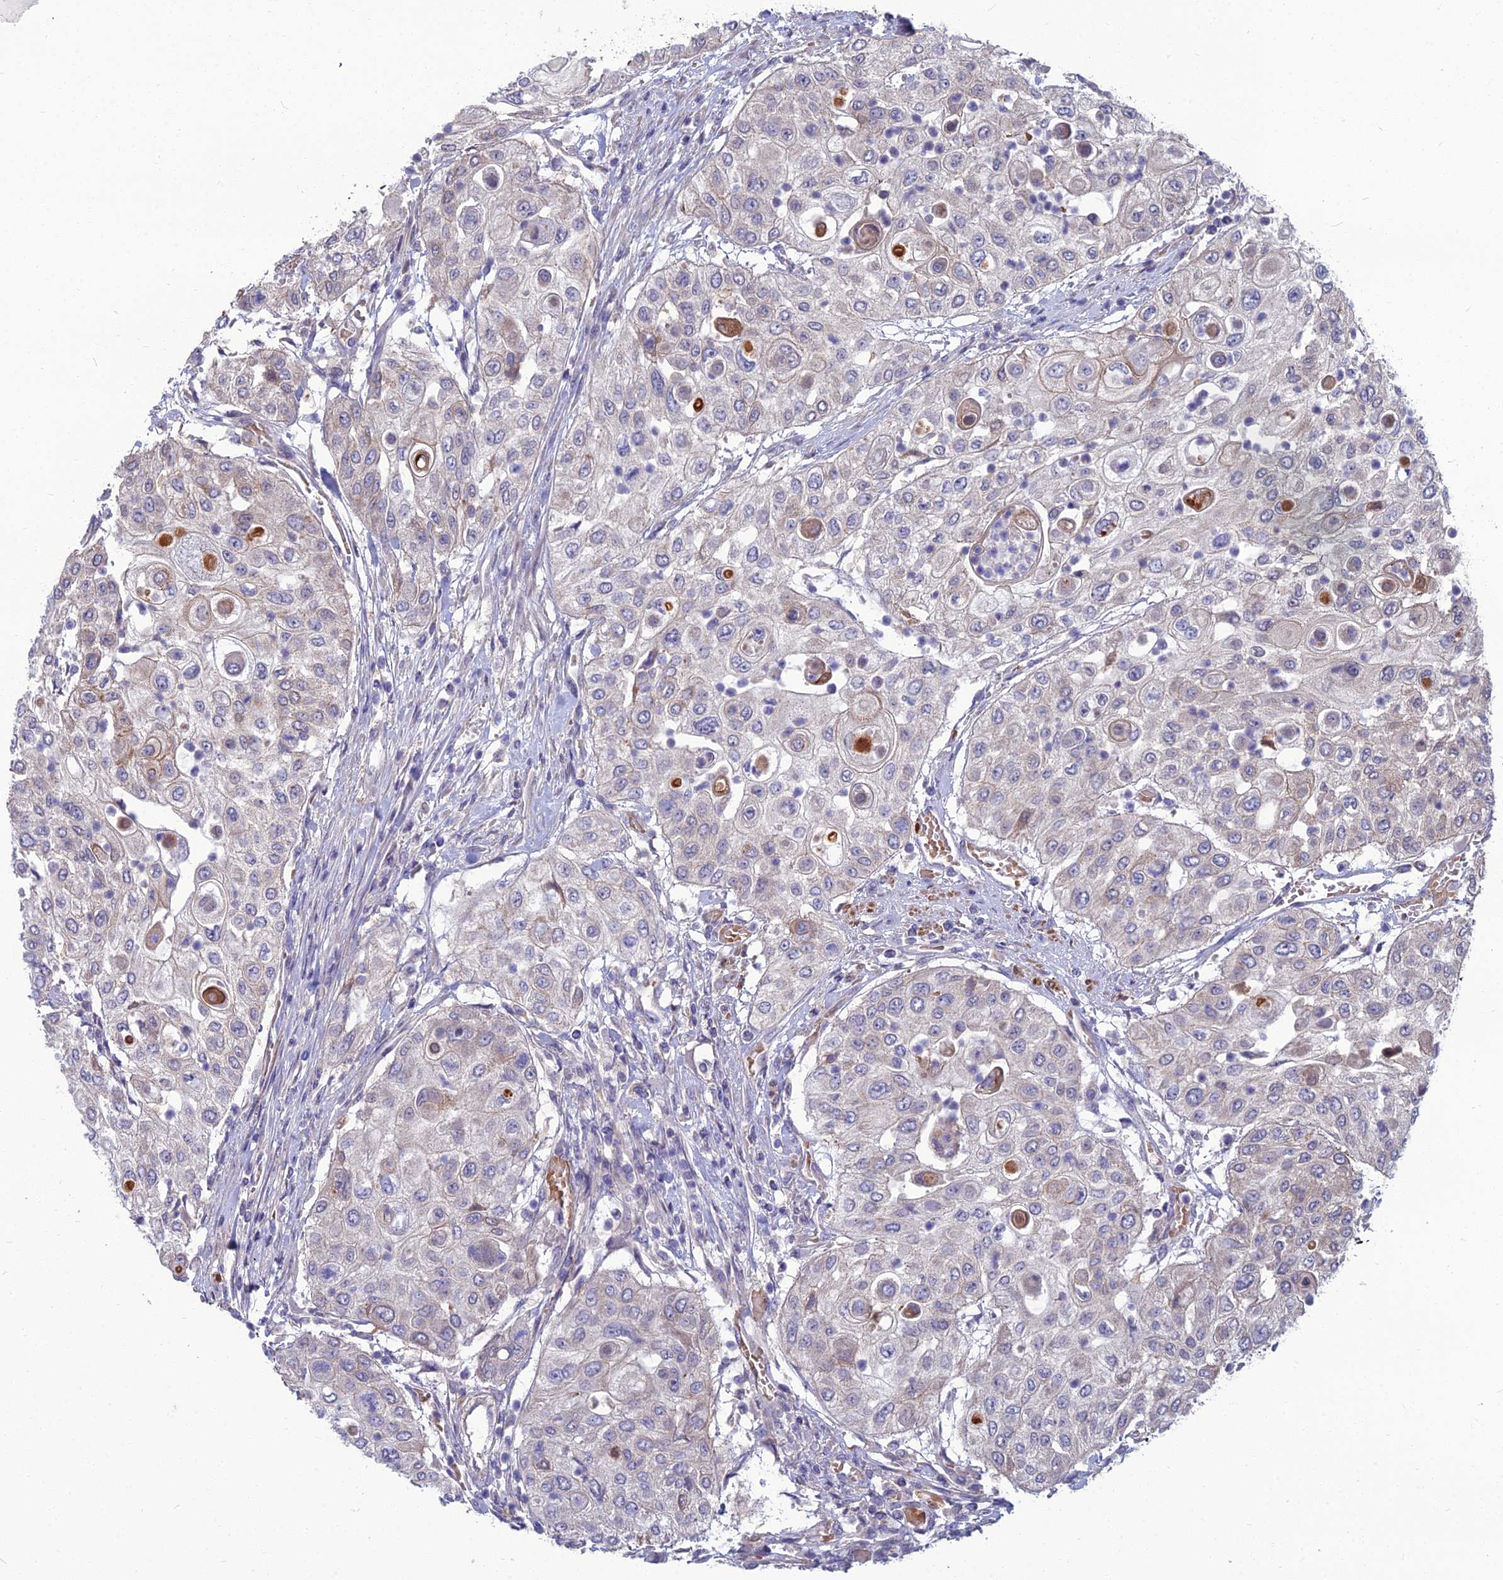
{"staining": {"intensity": "negative", "quantity": "none", "location": "none"}, "tissue": "urothelial cancer", "cell_type": "Tumor cells", "image_type": "cancer", "snomed": [{"axis": "morphology", "description": "Urothelial carcinoma, High grade"}, {"axis": "topography", "description": "Urinary bladder"}], "caption": "There is no significant expression in tumor cells of urothelial cancer.", "gene": "OPA3", "patient": {"sex": "female", "age": 79}}